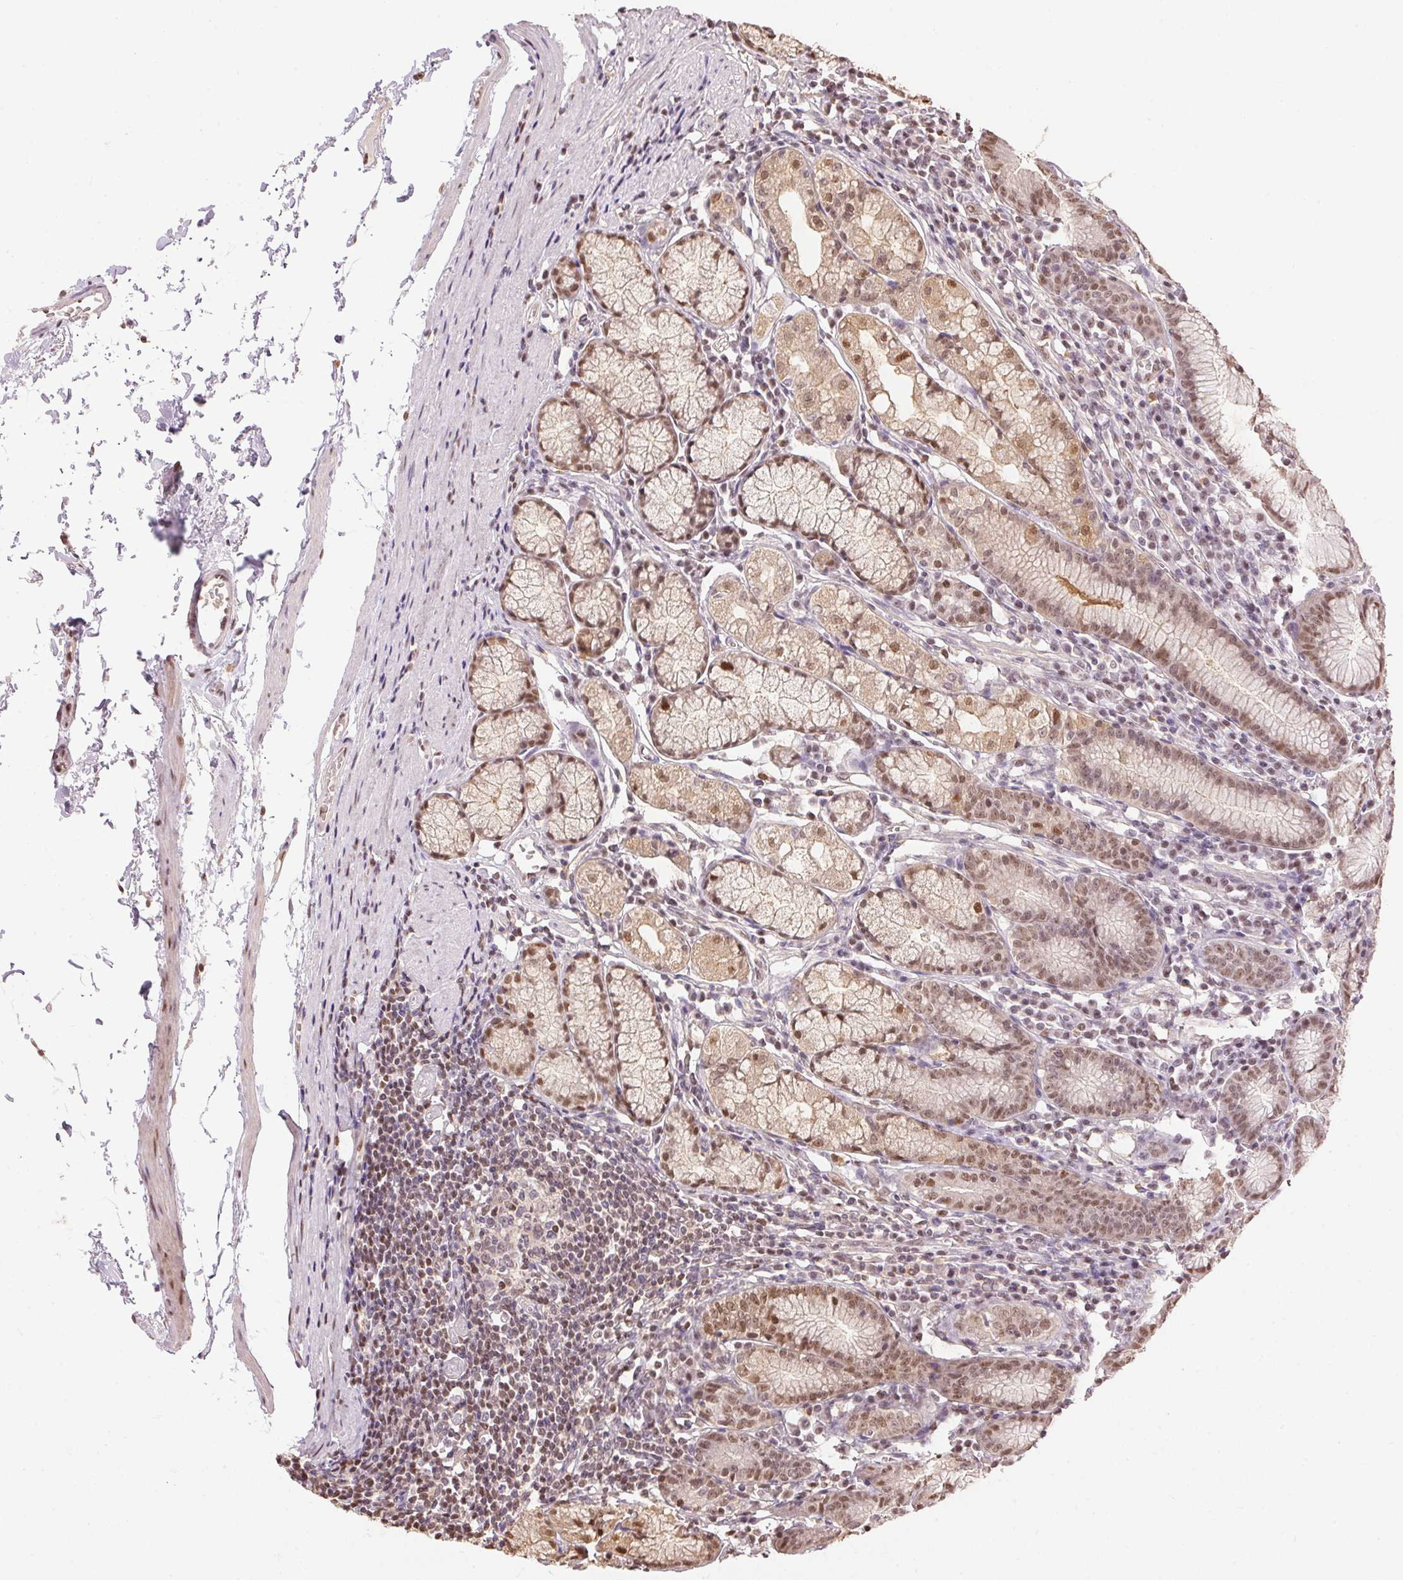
{"staining": {"intensity": "moderate", "quantity": ">75%", "location": "cytoplasmic/membranous,nuclear"}, "tissue": "stomach", "cell_type": "Glandular cells", "image_type": "normal", "snomed": [{"axis": "morphology", "description": "Normal tissue, NOS"}, {"axis": "topography", "description": "Stomach"}], "caption": "Approximately >75% of glandular cells in normal human stomach reveal moderate cytoplasmic/membranous,nuclear protein staining as visualized by brown immunohistochemical staining.", "gene": "TPI1", "patient": {"sex": "male", "age": 55}}